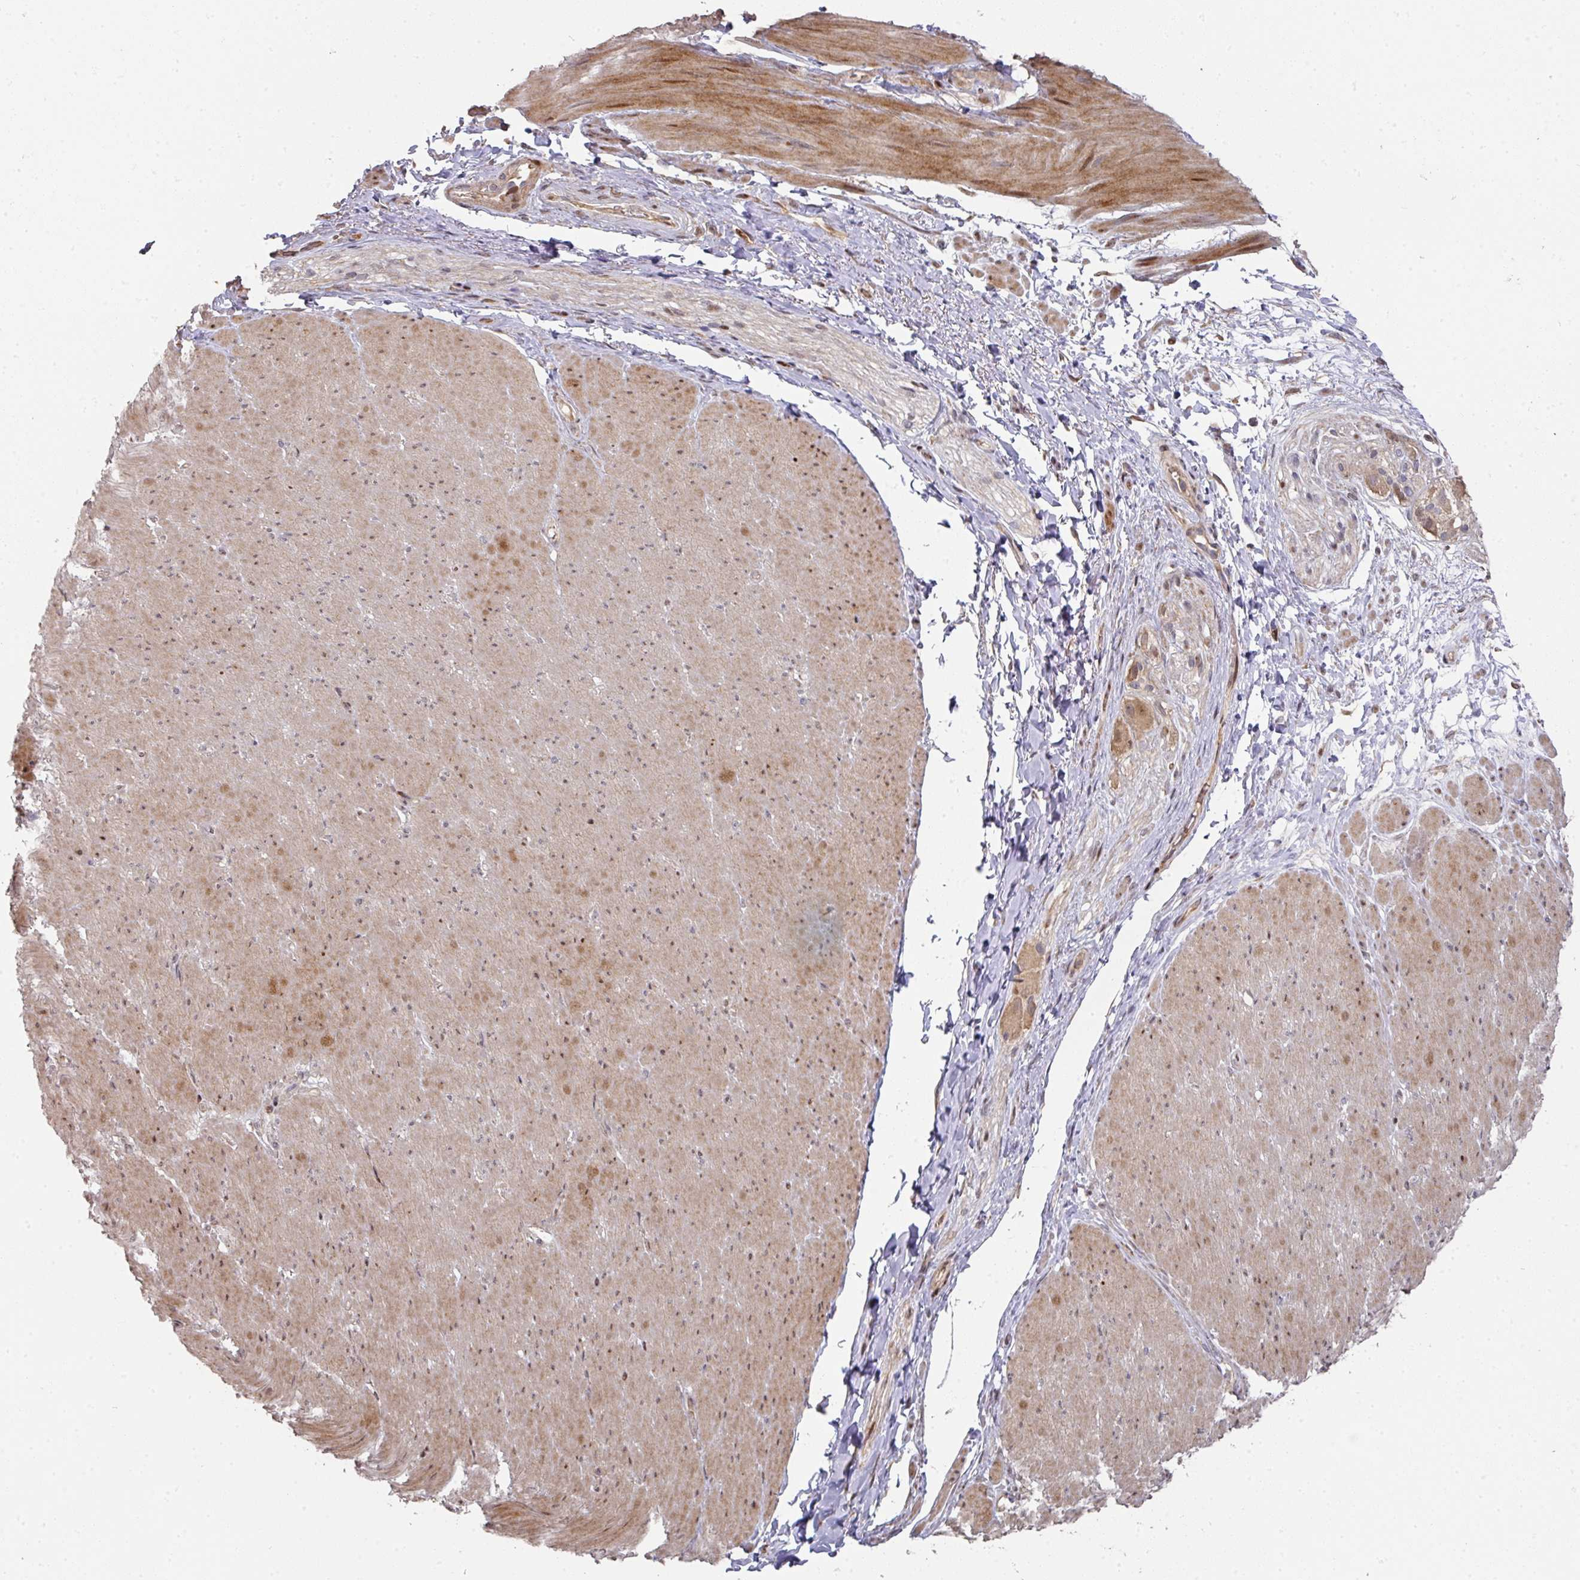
{"staining": {"intensity": "moderate", "quantity": ">75%", "location": "cytoplasmic/membranous"}, "tissue": "smooth muscle", "cell_type": "Smooth muscle cells", "image_type": "normal", "snomed": [{"axis": "morphology", "description": "Normal tissue, NOS"}, {"axis": "topography", "description": "Smooth muscle"}, {"axis": "topography", "description": "Rectum"}], "caption": "Protein expression analysis of unremarkable smooth muscle displays moderate cytoplasmic/membranous expression in approximately >75% of smooth muscle cells. (DAB = brown stain, brightfield microscopy at high magnification).", "gene": "CA7", "patient": {"sex": "male", "age": 53}}